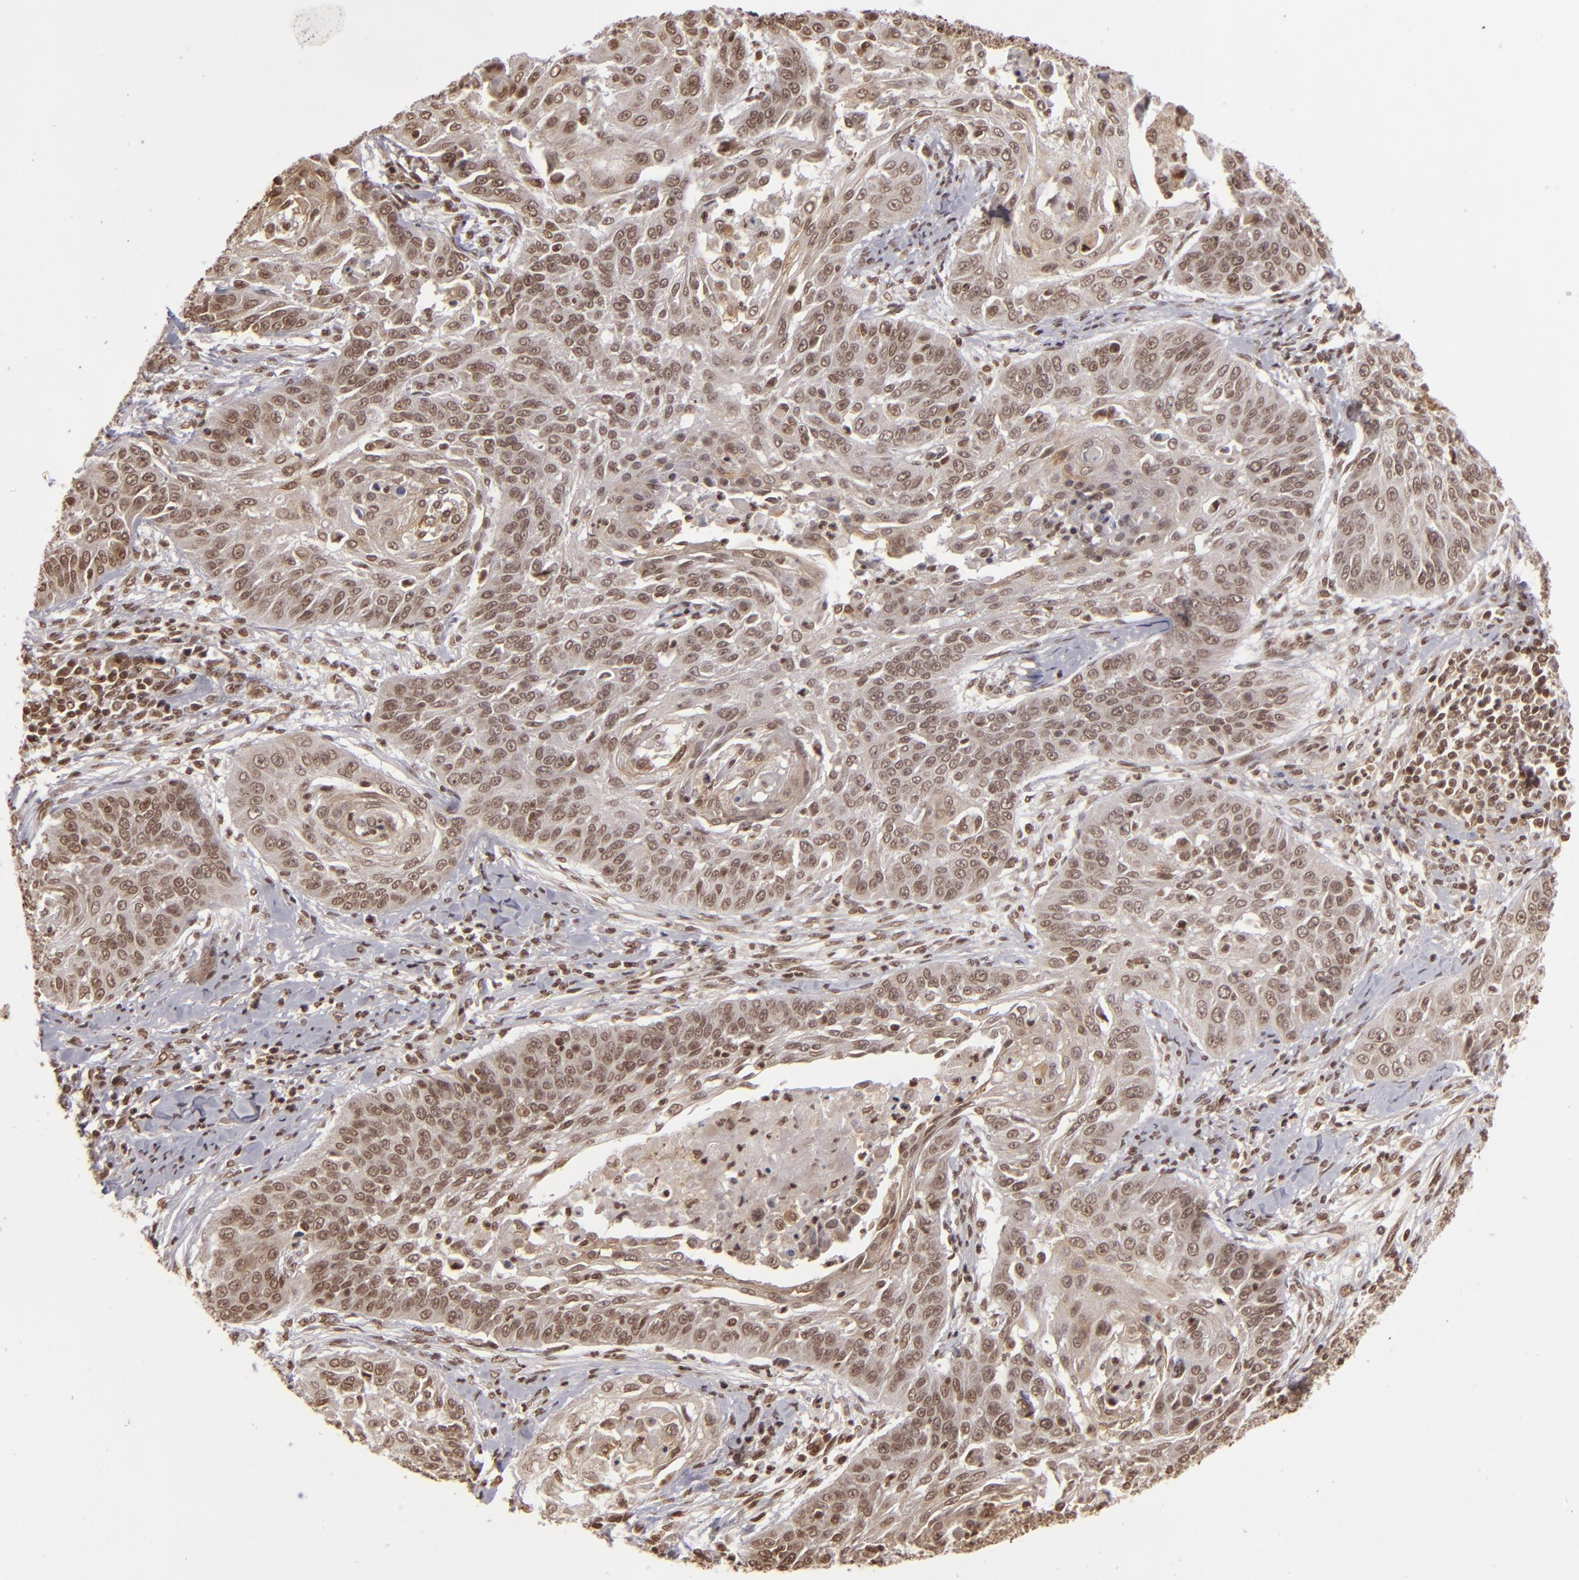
{"staining": {"intensity": "weak", "quantity": "25%-75%", "location": "nuclear"}, "tissue": "cervical cancer", "cell_type": "Tumor cells", "image_type": "cancer", "snomed": [{"axis": "morphology", "description": "Squamous cell carcinoma, NOS"}, {"axis": "topography", "description": "Cervix"}], "caption": "Cervical cancer (squamous cell carcinoma) tissue reveals weak nuclear expression in about 25%-75% of tumor cells, visualized by immunohistochemistry.", "gene": "CUL3", "patient": {"sex": "female", "age": 64}}